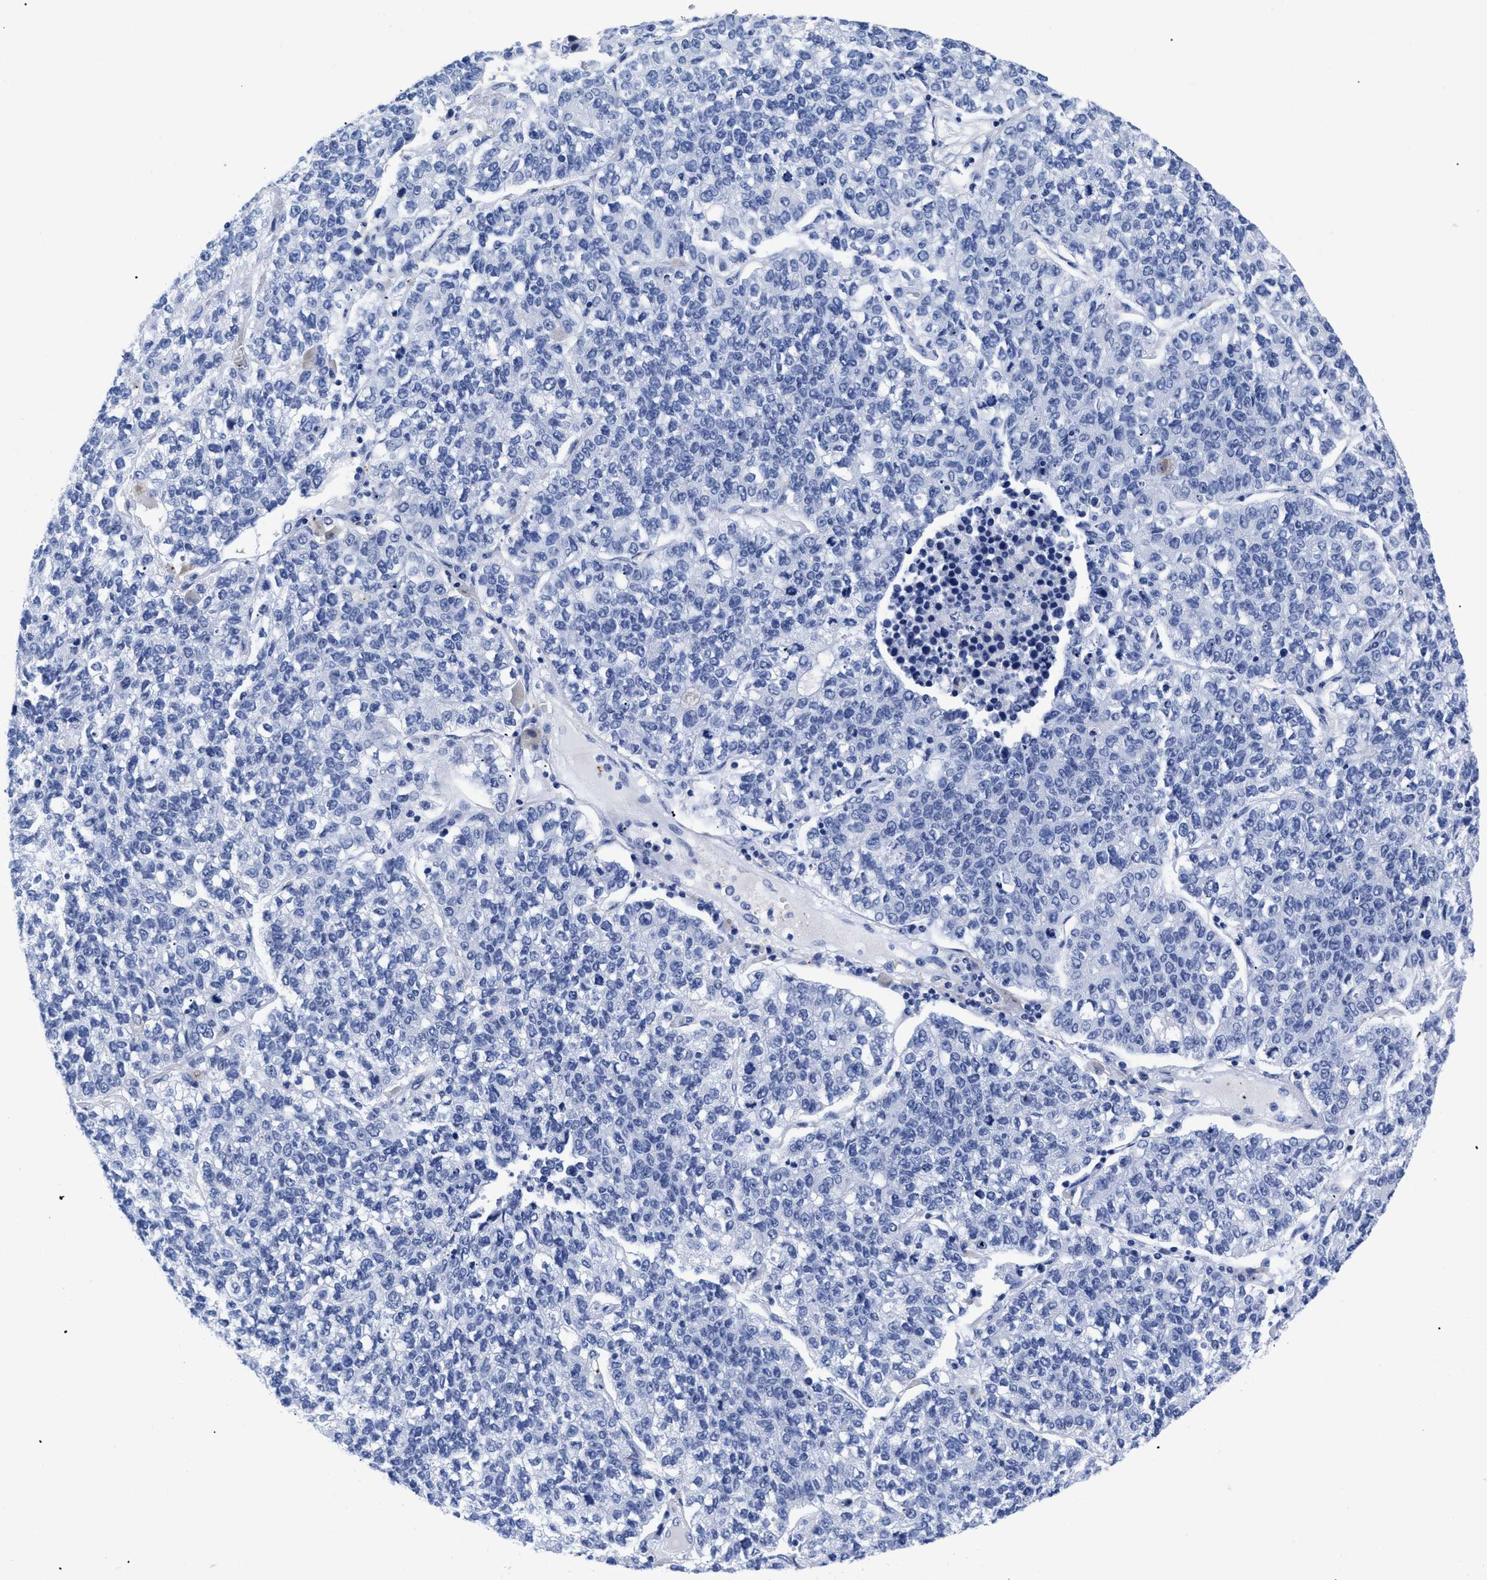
{"staining": {"intensity": "negative", "quantity": "none", "location": "none"}, "tissue": "lung cancer", "cell_type": "Tumor cells", "image_type": "cancer", "snomed": [{"axis": "morphology", "description": "Adenocarcinoma, NOS"}, {"axis": "topography", "description": "Lung"}], "caption": "A photomicrograph of adenocarcinoma (lung) stained for a protein shows no brown staining in tumor cells.", "gene": "TREML1", "patient": {"sex": "male", "age": 49}}